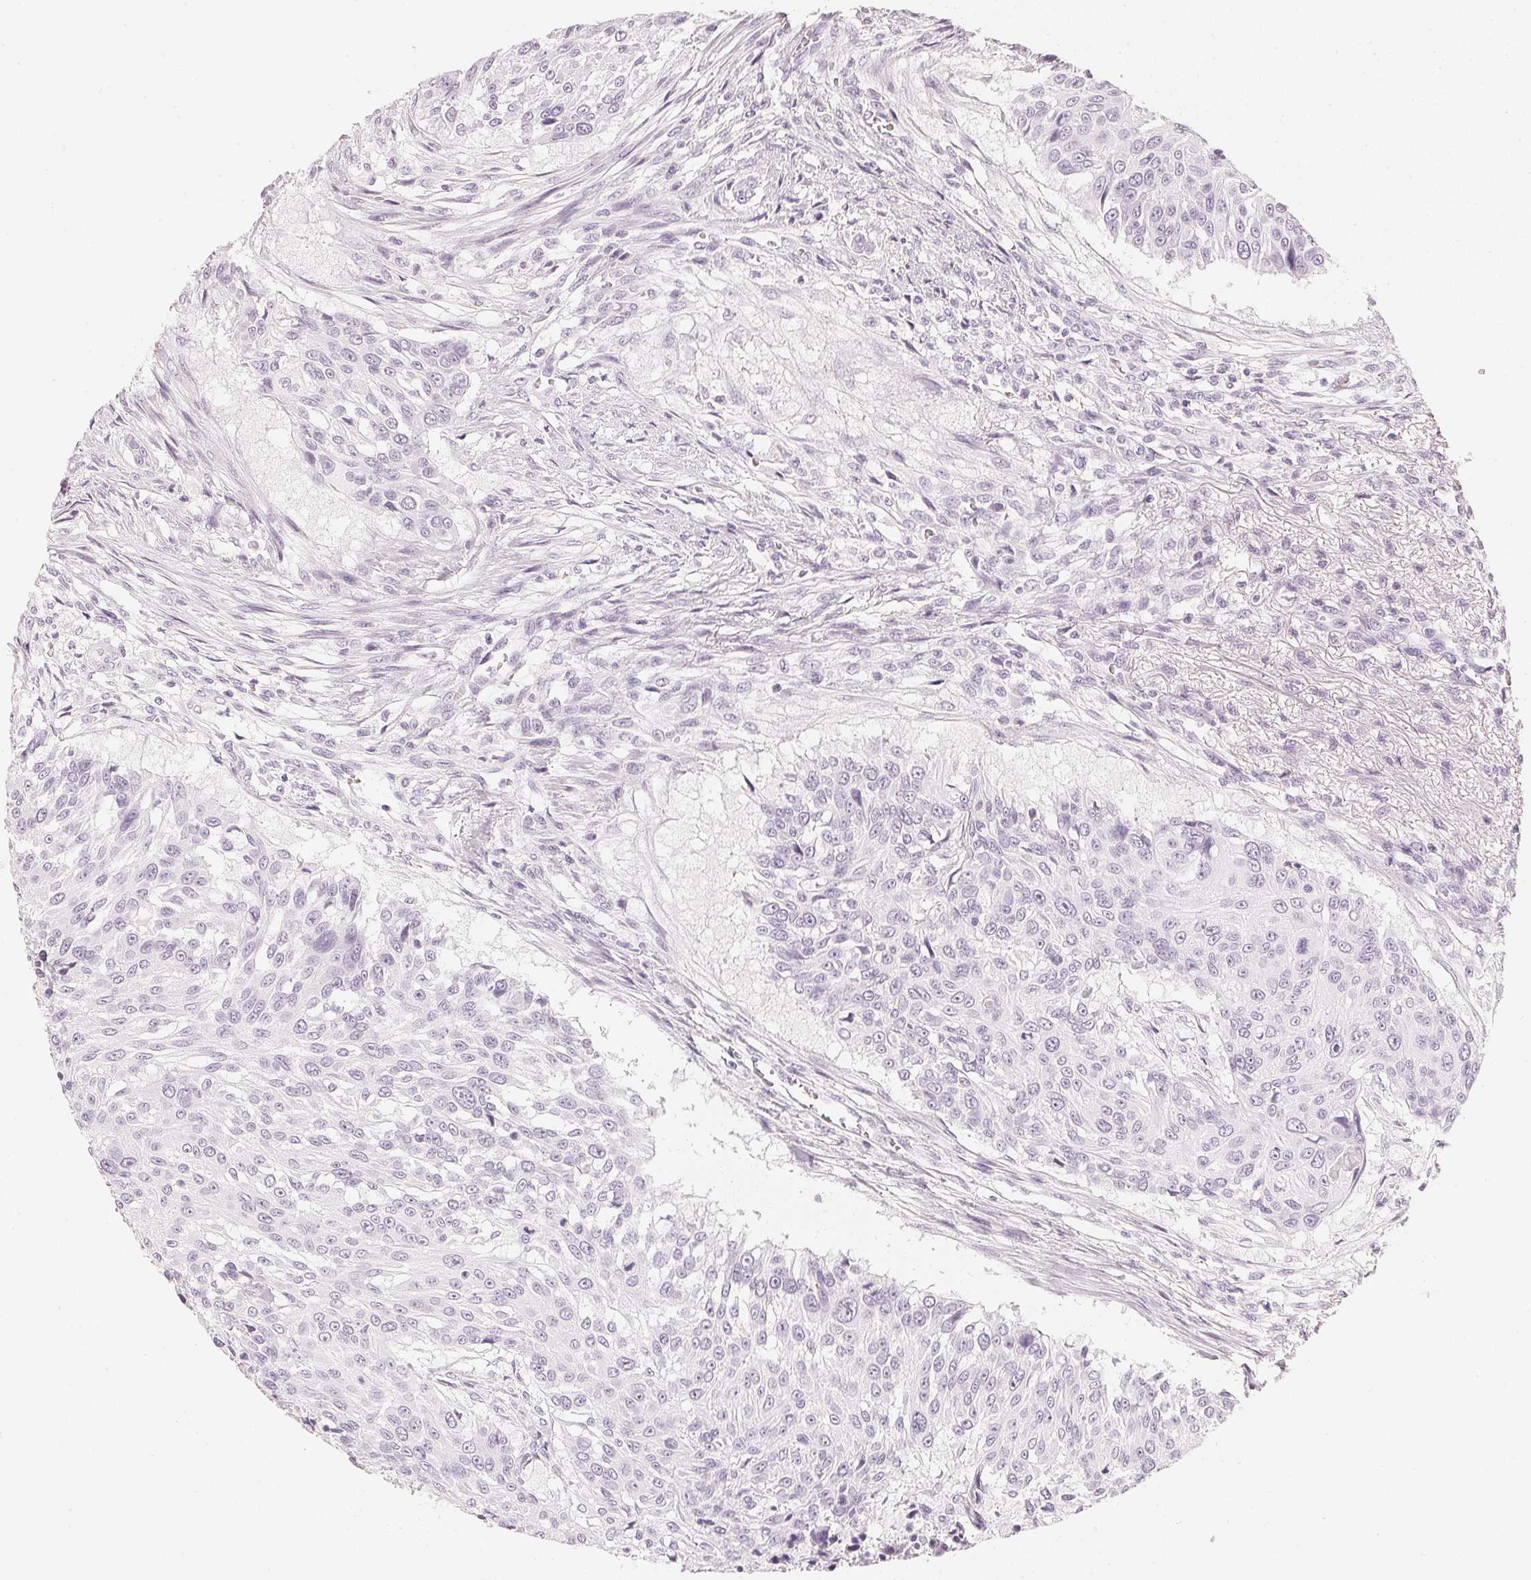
{"staining": {"intensity": "negative", "quantity": "none", "location": "none"}, "tissue": "urothelial cancer", "cell_type": "Tumor cells", "image_type": "cancer", "snomed": [{"axis": "morphology", "description": "Urothelial carcinoma, NOS"}, {"axis": "topography", "description": "Urinary bladder"}], "caption": "Tumor cells show no significant staining in transitional cell carcinoma. The staining is performed using DAB (3,3'-diaminobenzidine) brown chromogen with nuclei counter-stained in using hematoxylin.", "gene": "SLC22A8", "patient": {"sex": "male", "age": 55}}